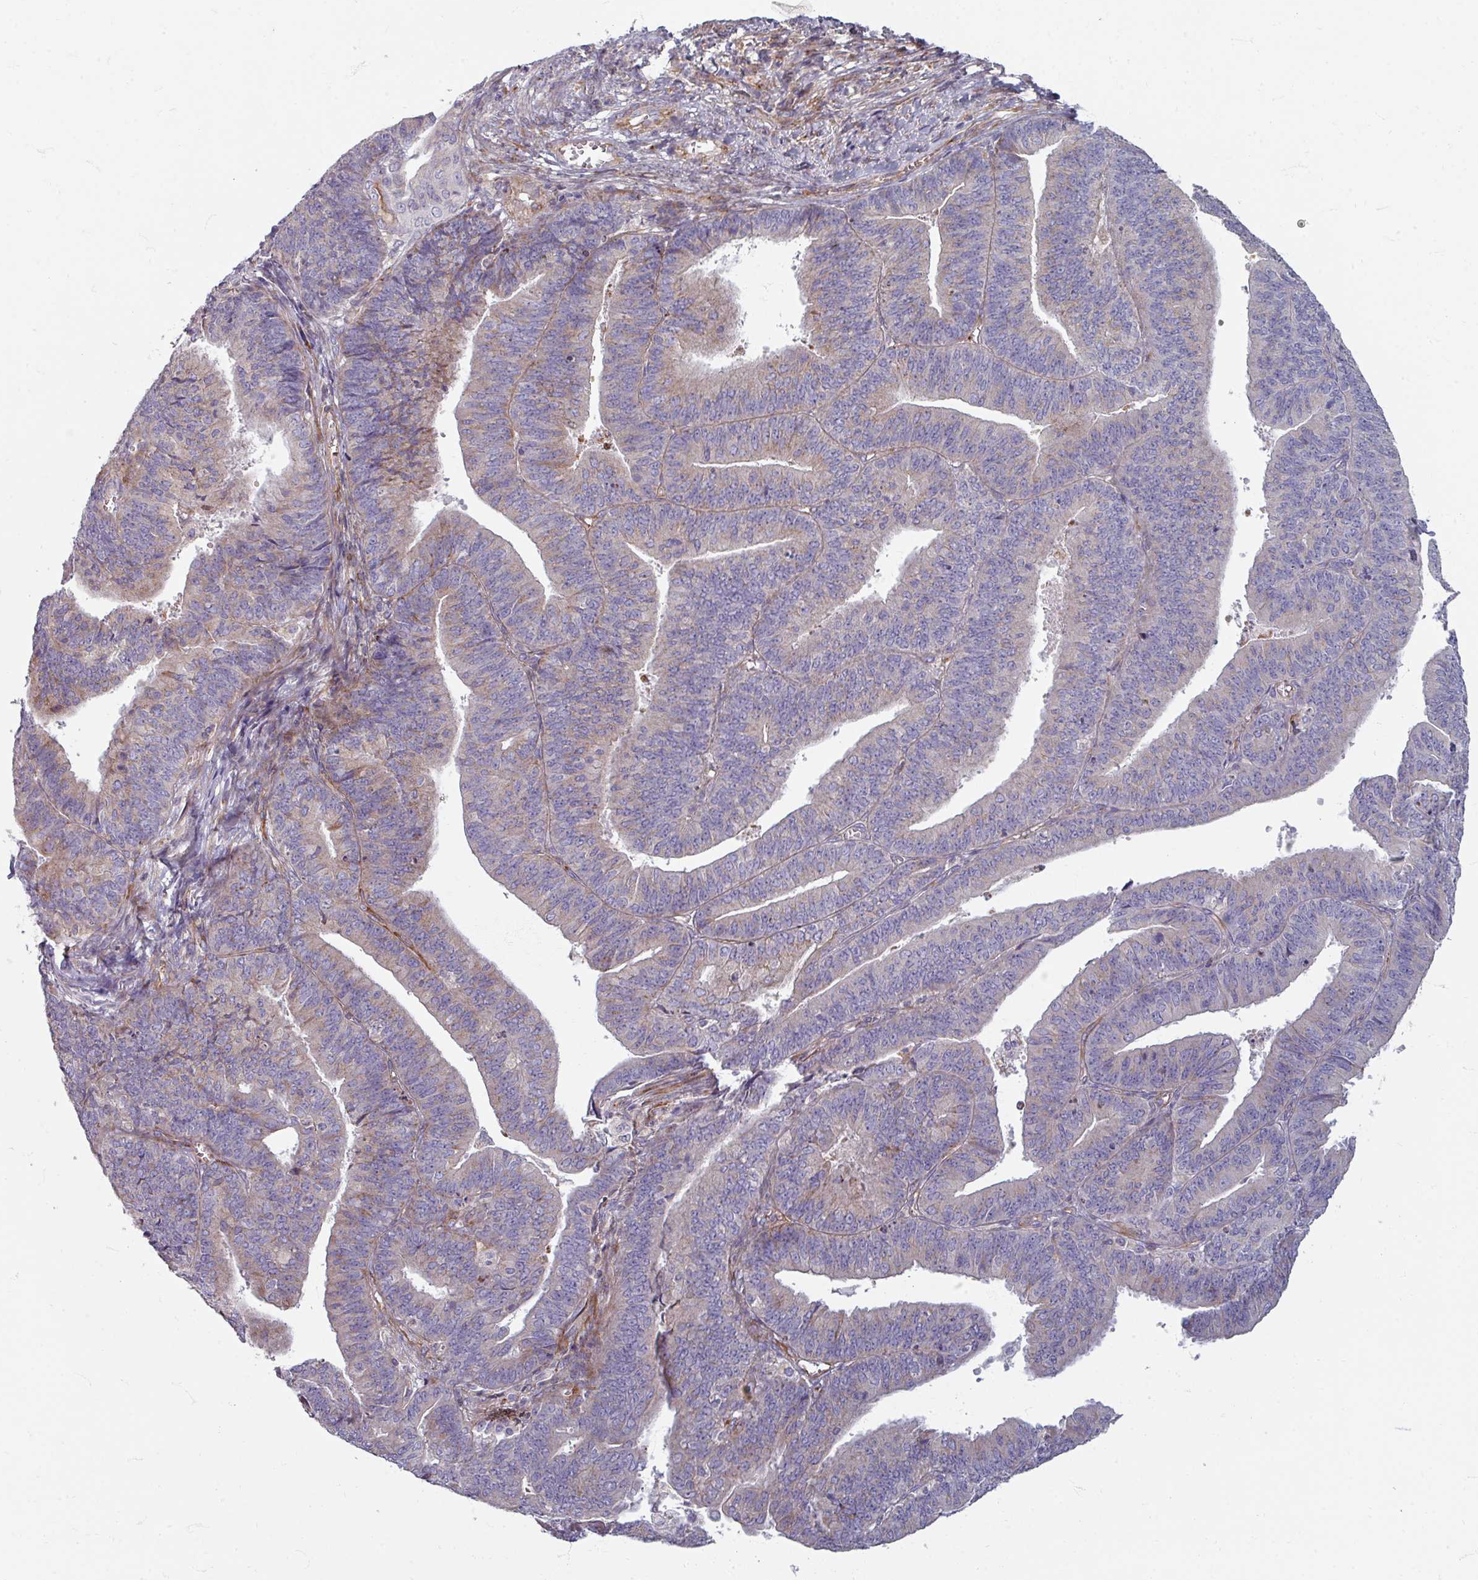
{"staining": {"intensity": "negative", "quantity": "none", "location": "none"}, "tissue": "endometrial cancer", "cell_type": "Tumor cells", "image_type": "cancer", "snomed": [{"axis": "morphology", "description": "Adenocarcinoma, NOS"}, {"axis": "topography", "description": "Endometrium"}], "caption": "This is an immunohistochemistry micrograph of human endometrial cancer (adenocarcinoma). There is no positivity in tumor cells.", "gene": "GABARAPL1", "patient": {"sex": "female", "age": 73}}